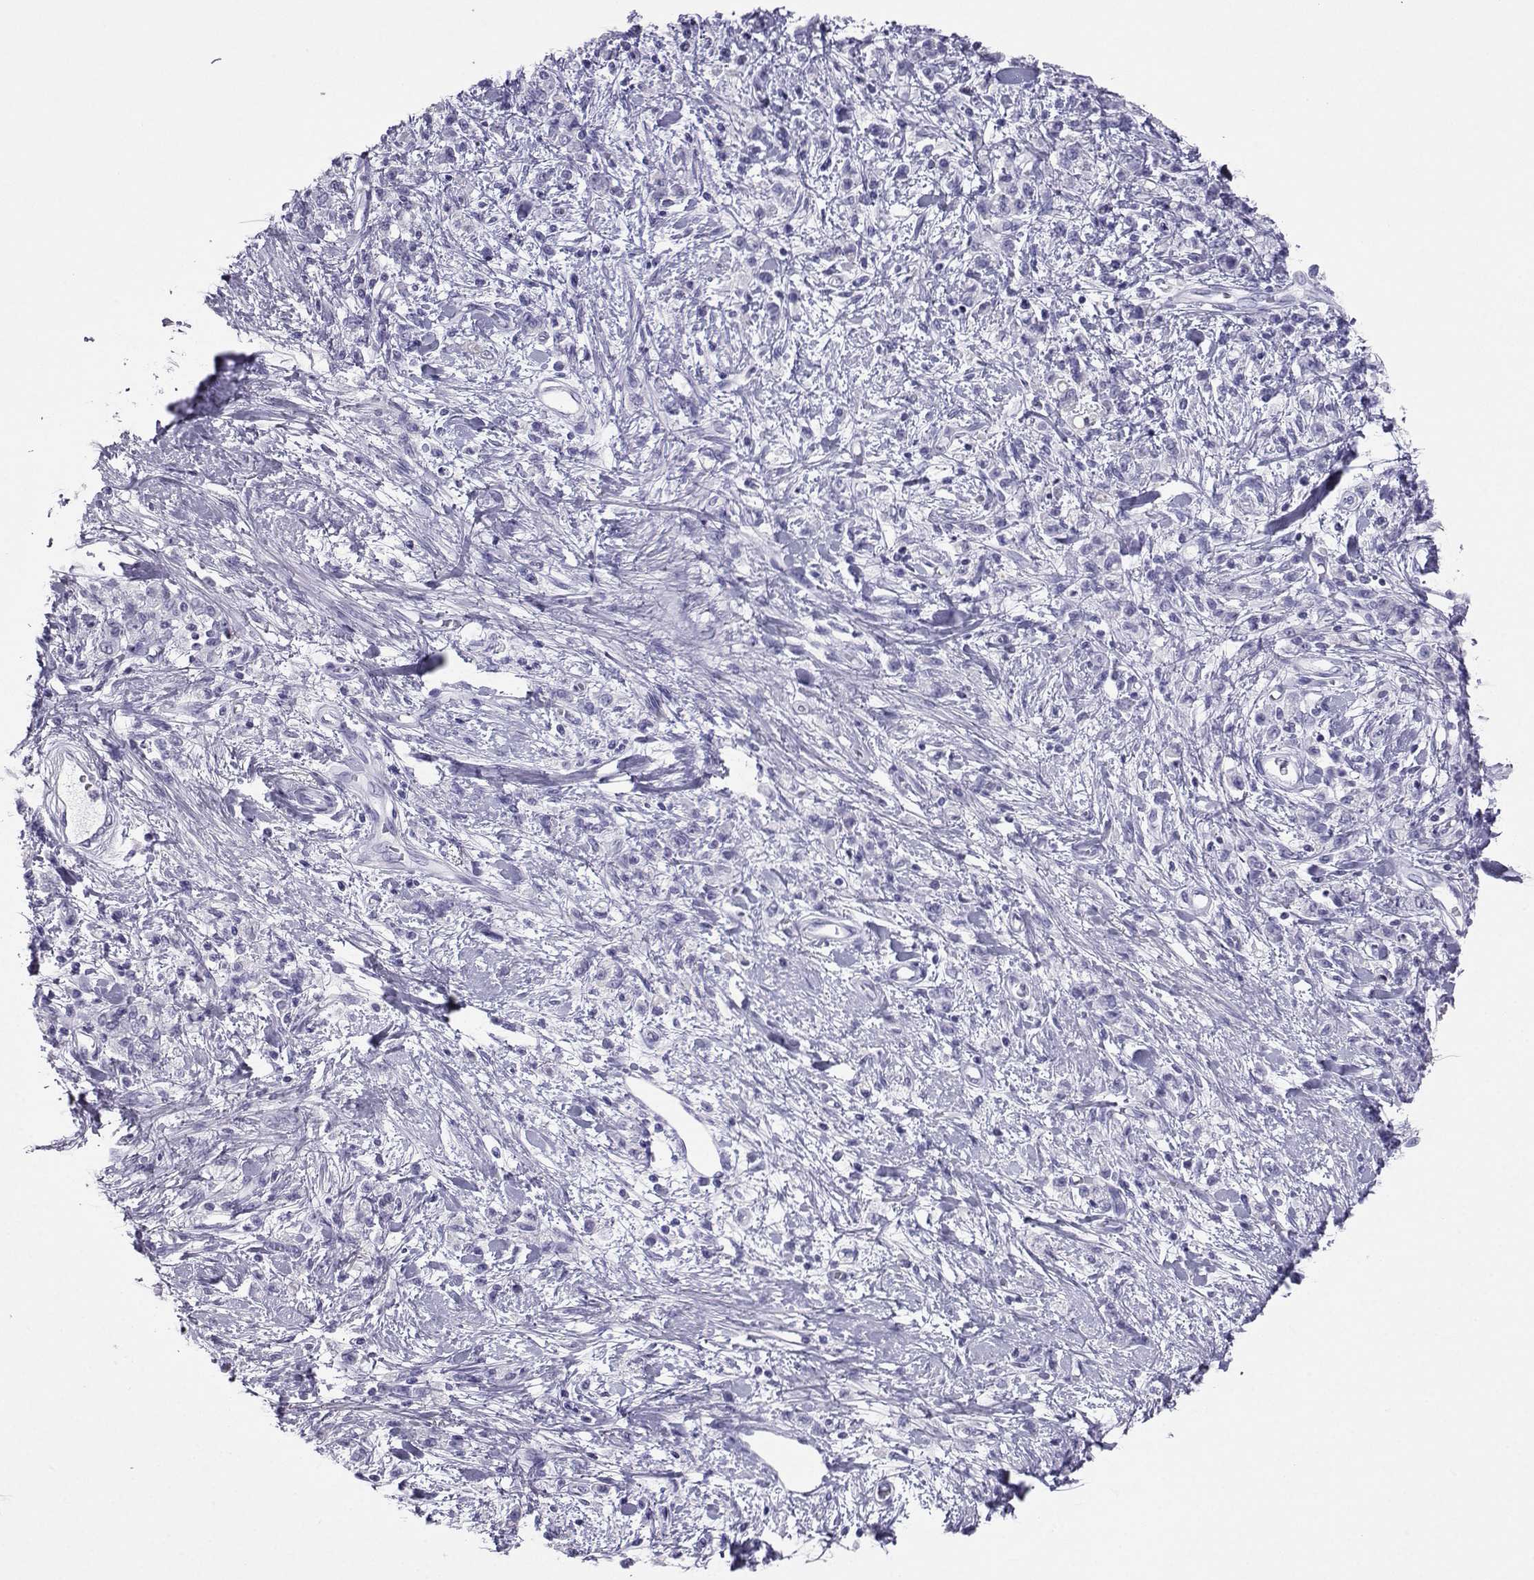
{"staining": {"intensity": "negative", "quantity": "none", "location": "none"}, "tissue": "stomach cancer", "cell_type": "Tumor cells", "image_type": "cancer", "snomed": [{"axis": "morphology", "description": "Adenocarcinoma, NOS"}, {"axis": "topography", "description": "Stomach"}], "caption": "There is no significant staining in tumor cells of stomach adenocarcinoma.", "gene": "LORICRIN", "patient": {"sex": "male", "age": 77}}